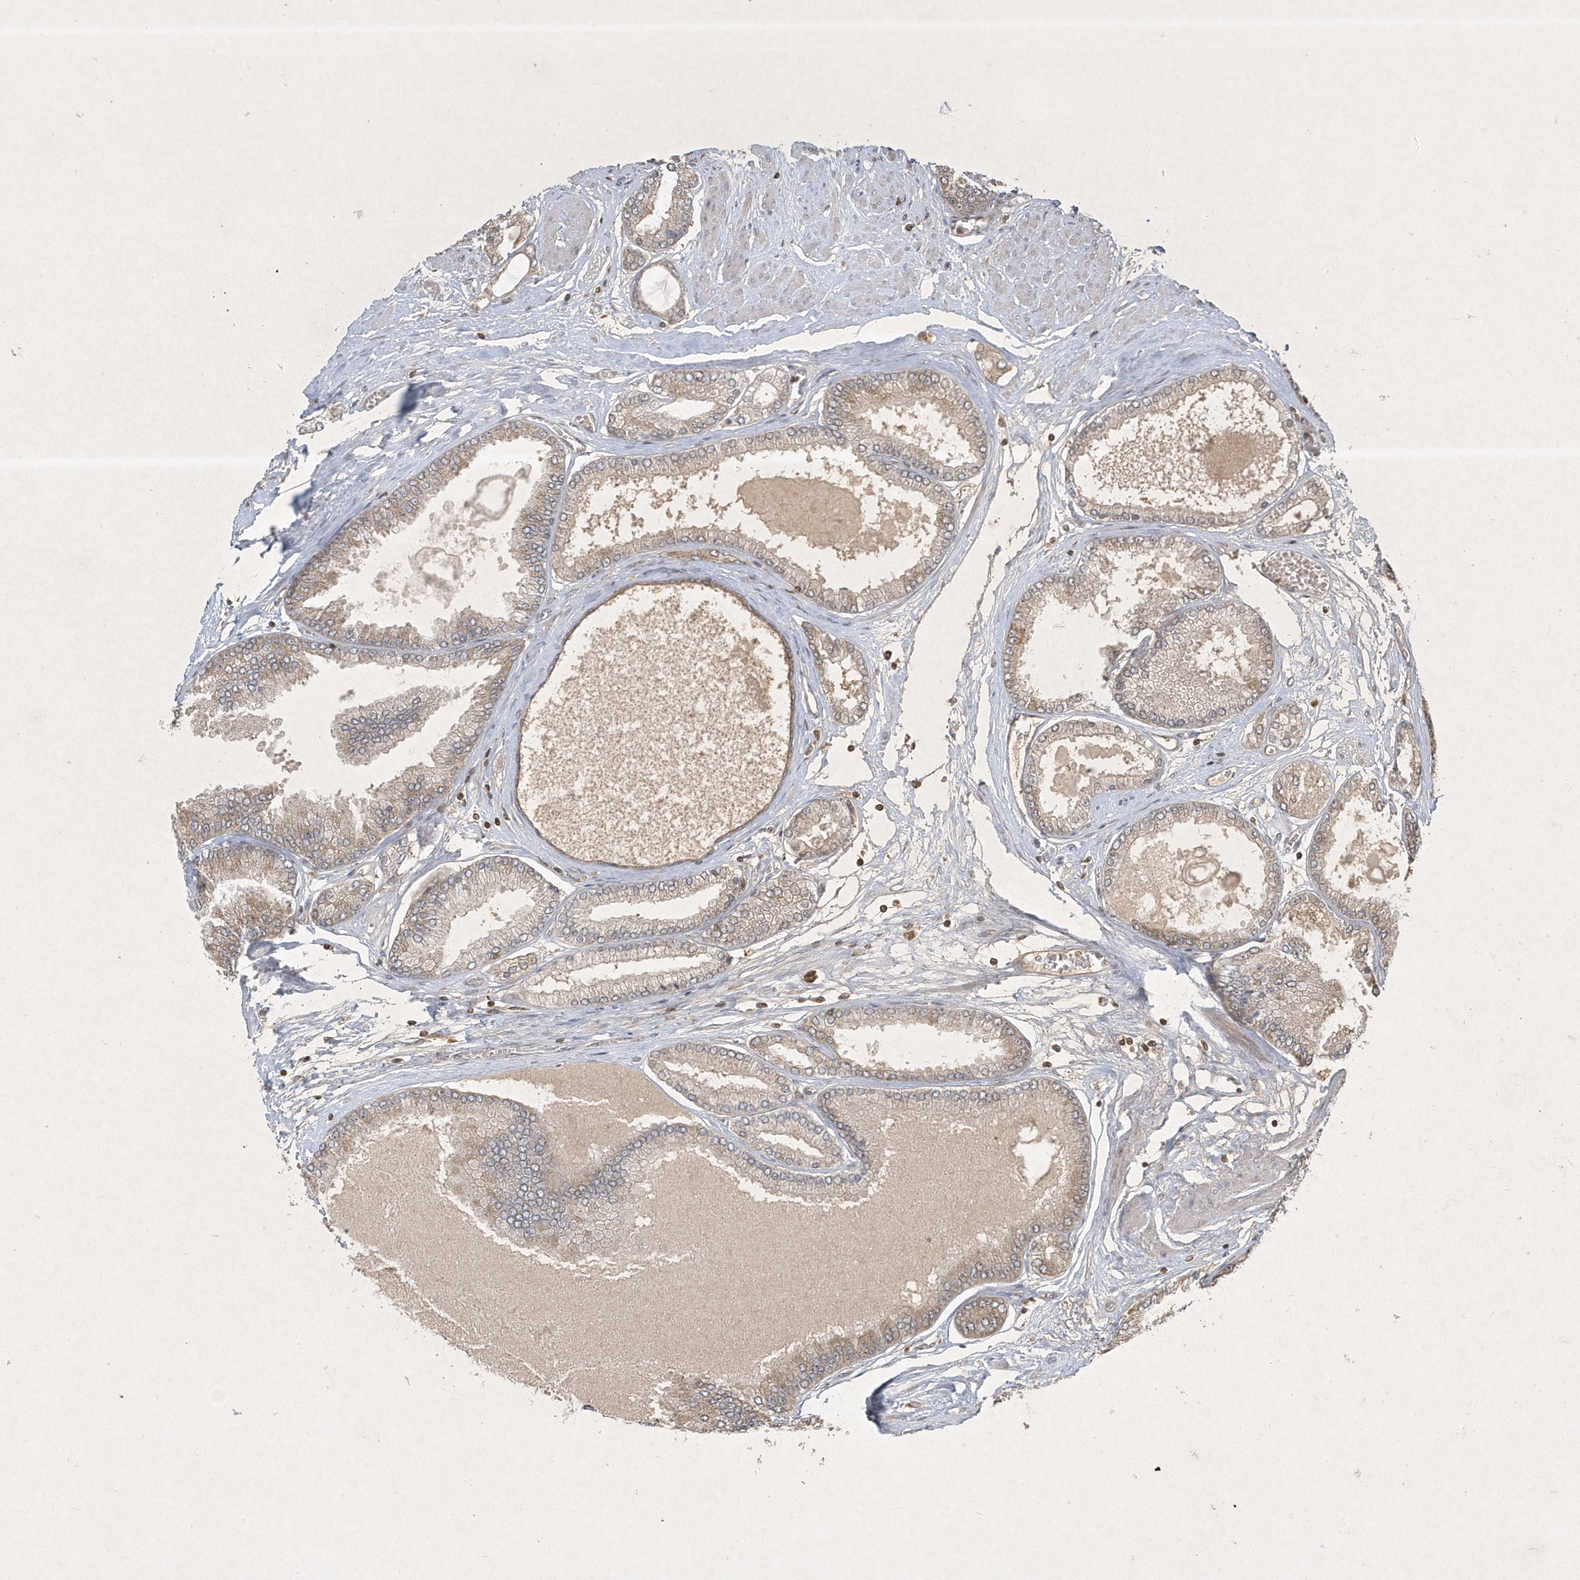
{"staining": {"intensity": "weak", "quantity": "<25%", "location": "cytoplasmic/membranous"}, "tissue": "prostate cancer", "cell_type": "Tumor cells", "image_type": "cancer", "snomed": [{"axis": "morphology", "description": "Adenocarcinoma, High grade"}, {"axis": "topography", "description": "Prostate"}], "caption": "The image exhibits no staining of tumor cells in prostate cancer (adenocarcinoma (high-grade)).", "gene": "PLTP", "patient": {"sex": "male", "age": 59}}